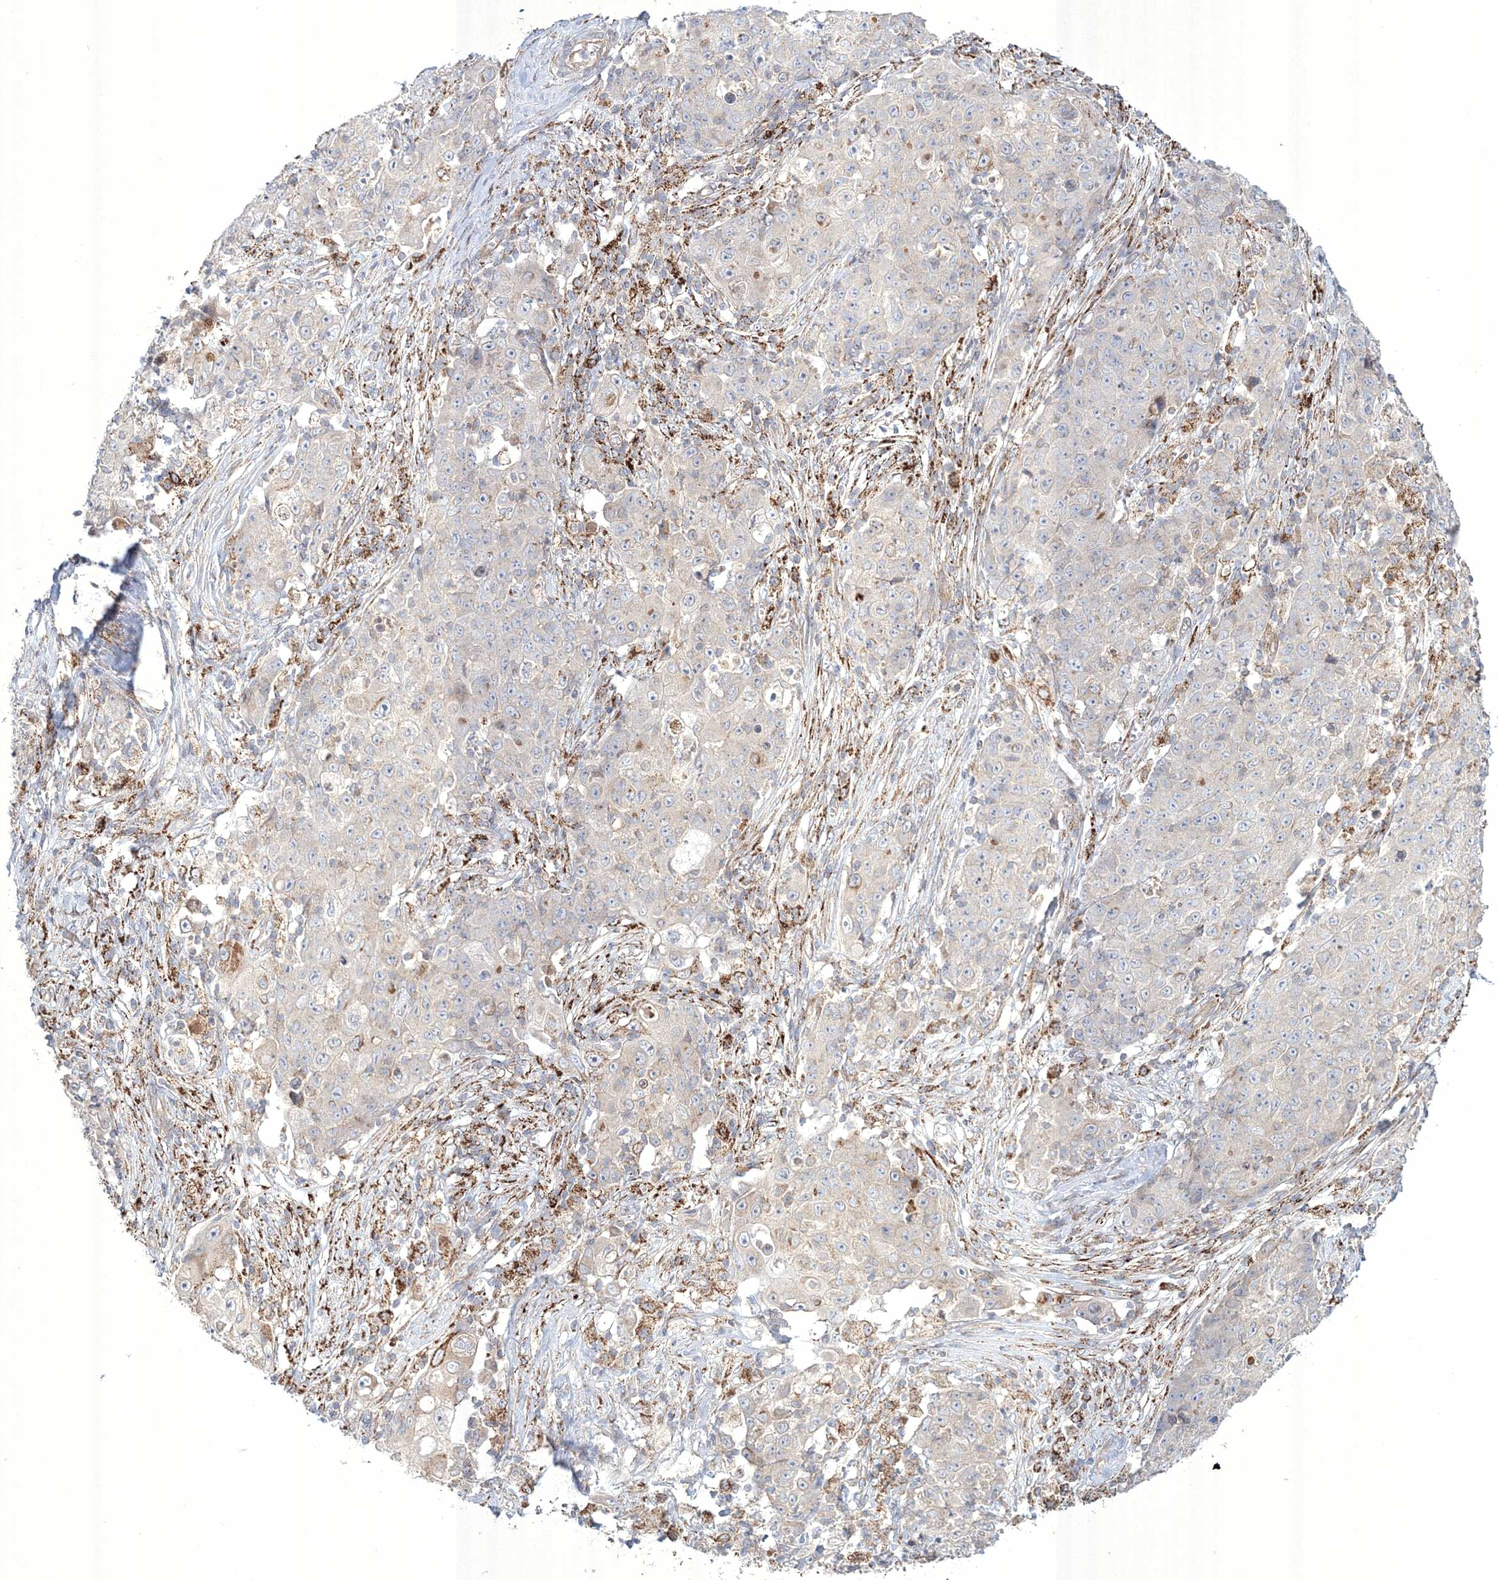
{"staining": {"intensity": "negative", "quantity": "none", "location": "none"}, "tissue": "ovarian cancer", "cell_type": "Tumor cells", "image_type": "cancer", "snomed": [{"axis": "morphology", "description": "Carcinoma, endometroid"}, {"axis": "topography", "description": "Ovary"}], "caption": "High magnification brightfield microscopy of endometroid carcinoma (ovarian) stained with DAB (brown) and counterstained with hematoxylin (blue): tumor cells show no significant expression.", "gene": "WDR49", "patient": {"sex": "female", "age": 42}}